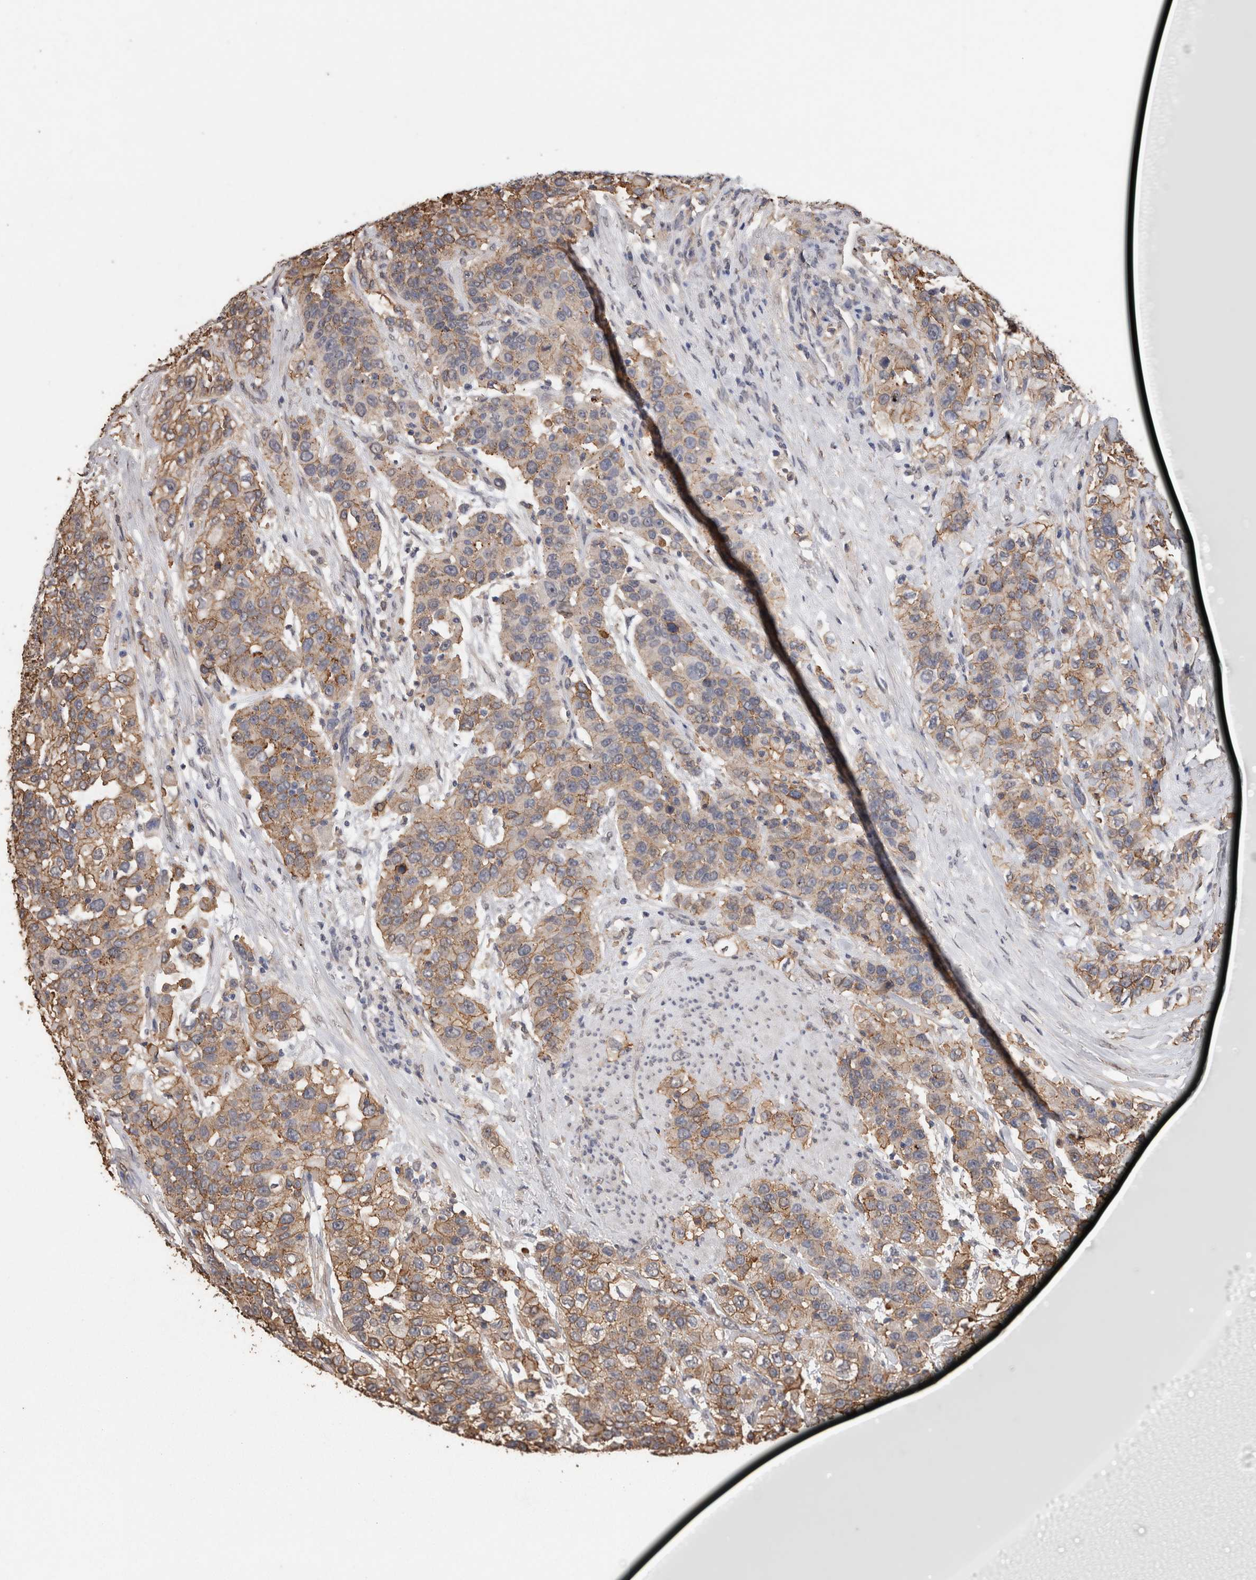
{"staining": {"intensity": "moderate", "quantity": "25%-75%", "location": "cytoplasmic/membranous"}, "tissue": "urothelial cancer", "cell_type": "Tumor cells", "image_type": "cancer", "snomed": [{"axis": "morphology", "description": "Urothelial carcinoma, High grade"}, {"axis": "topography", "description": "Urinary bladder"}], "caption": "Protein expression analysis of urothelial carcinoma (high-grade) reveals moderate cytoplasmic/membranous expression in about 25%-75% of tumor cells.", "gene": "S100A10", "patient": {"sex": "female", "age": 80}}